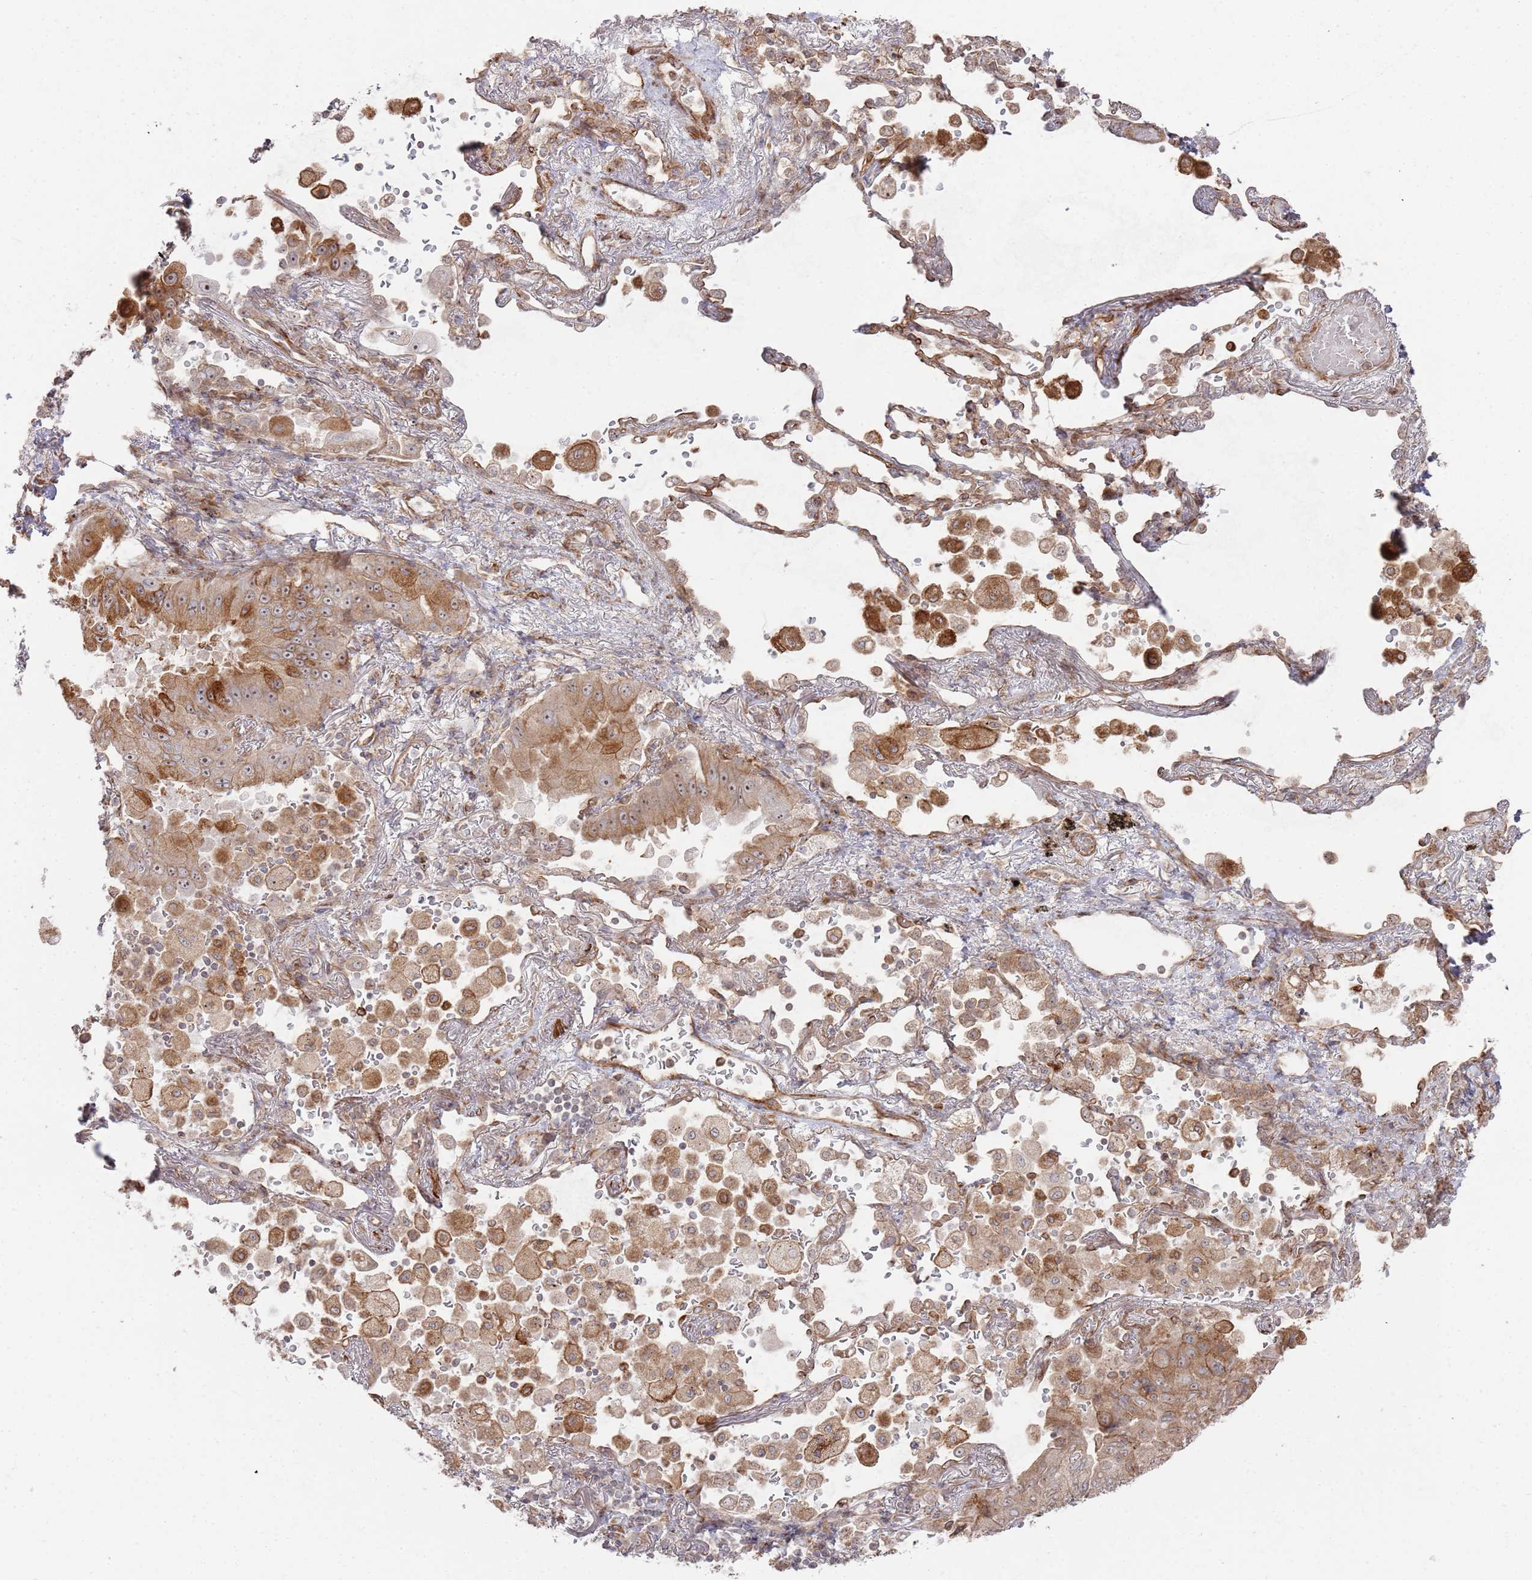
{"staining": {"intensity": "moderate", "quantity": ">75%", "location": "cytoplasmic/membranous"}, "tissue": "lung cancer", "cell_type": "Tumor cells", "image_type": "cancer", "snomed": [{"axis": "morphology", "description": "Squamous cell carcinoma, NOS"}, {"axis": "topography", "description": "Lung"}], "caption": "The histopathology image displays staining of squamous cell carcinoma (lung), revealing moderate cytoplasmic/membranous protein expression (brown color) within tumor cells.", "gene": "PHF21A", "patient": {"sex": "male", "age": 74}}